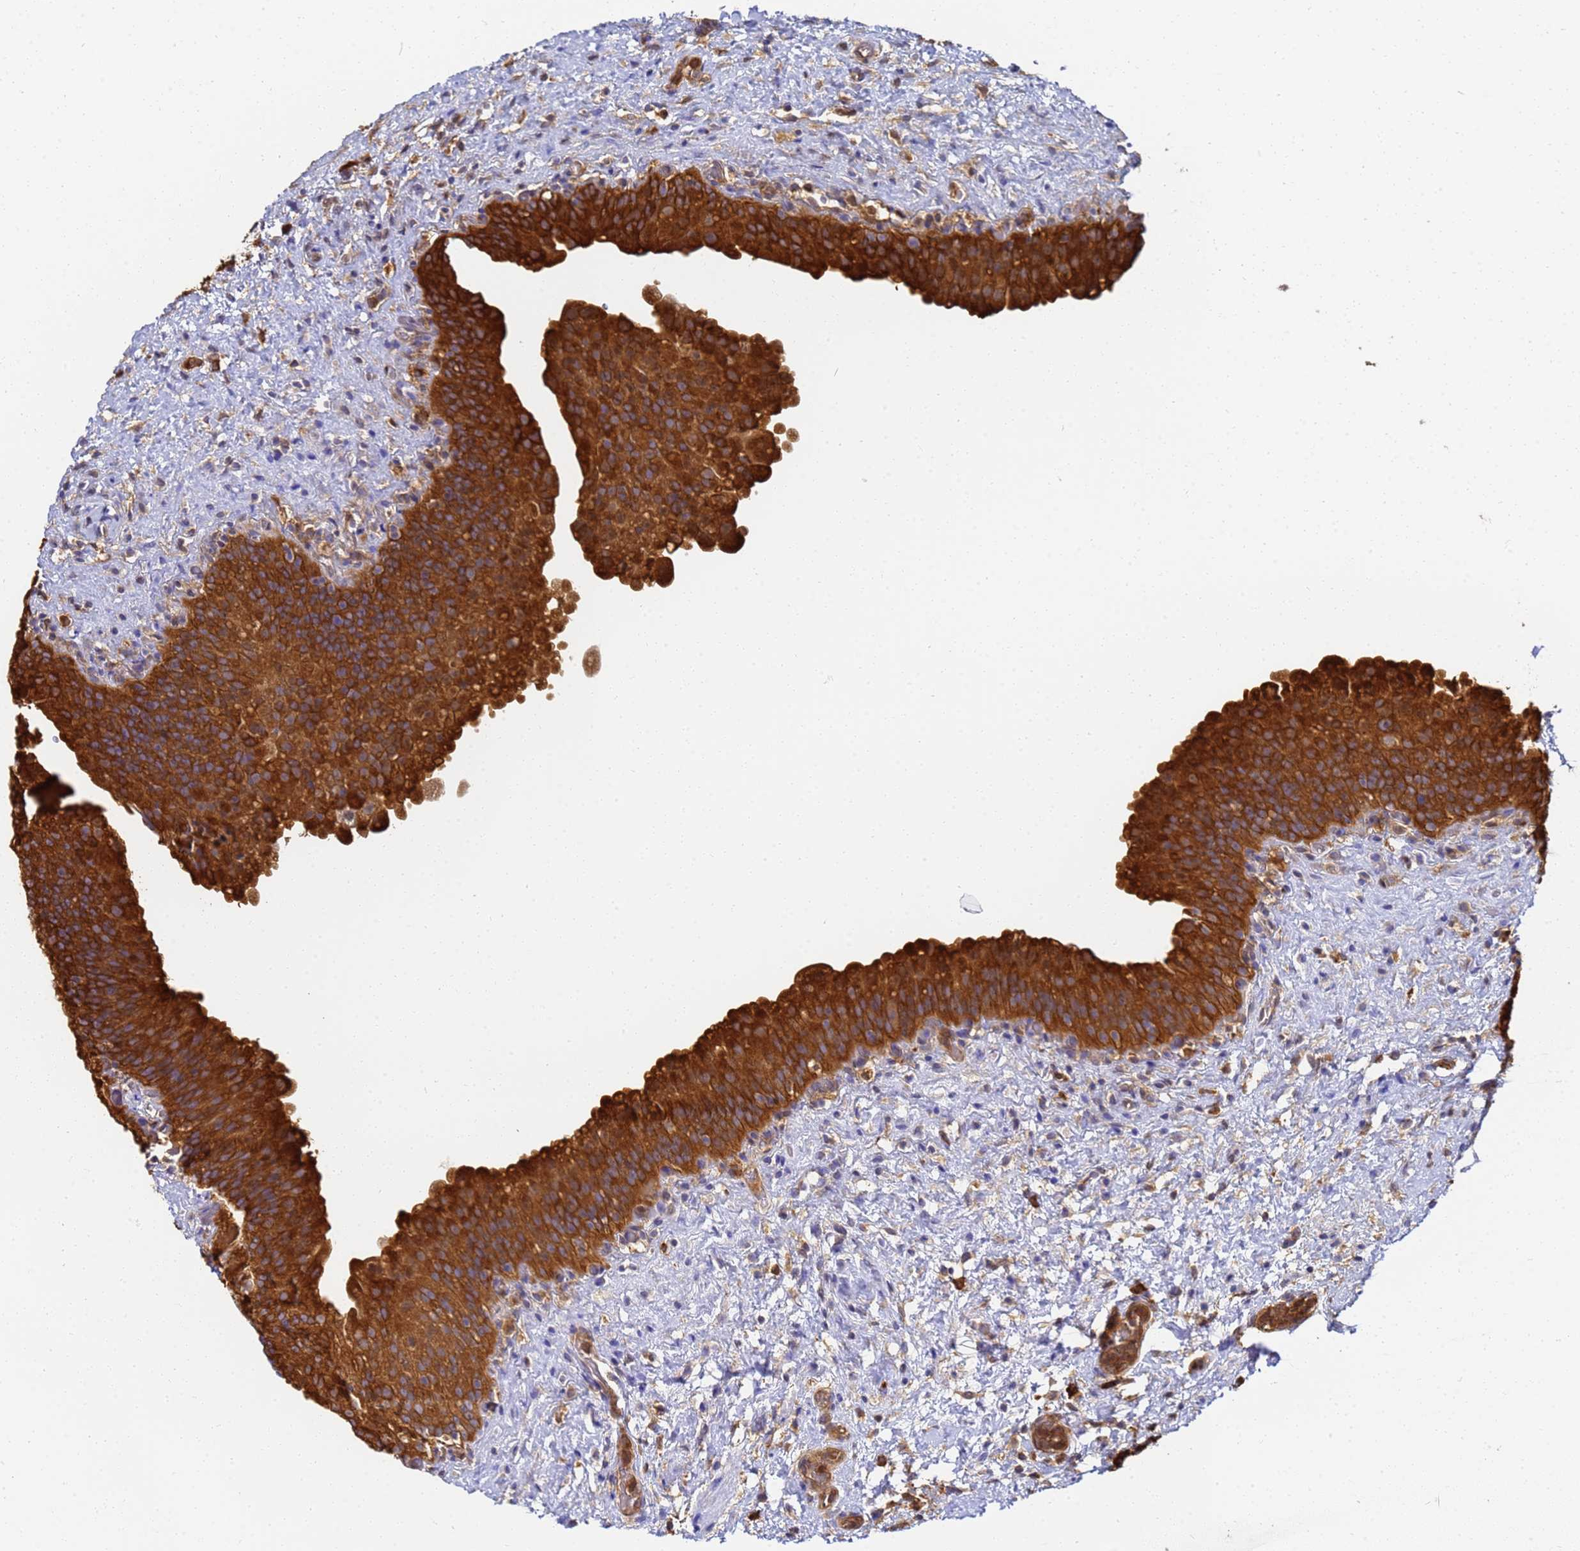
{"staining": {"intensity": "strong", "quantity": ">75%", "location": "cytoplasmic/membranous"}, "tissue": "urinary bladder", "cell_type": "Urothelial cells", "image_type": "normal", "snomed": [{"axis": "morphology", "description": "Normal tissue, NOS"}, {"axis": "topography", "description": "Urinary bladder"}], "caption": "A high-resolution micrograph shows IHC staining of benign urinary bladder, which displays strong cytoplasmic/membranous expression in approximately >75% of urothelial cells. Using DAB (brown) and hematoxylin (blue) stains, captured at high magnification using brightfield microscopy.", "gene": "NME1", "patient": {"sex": "female", "age": 27}}